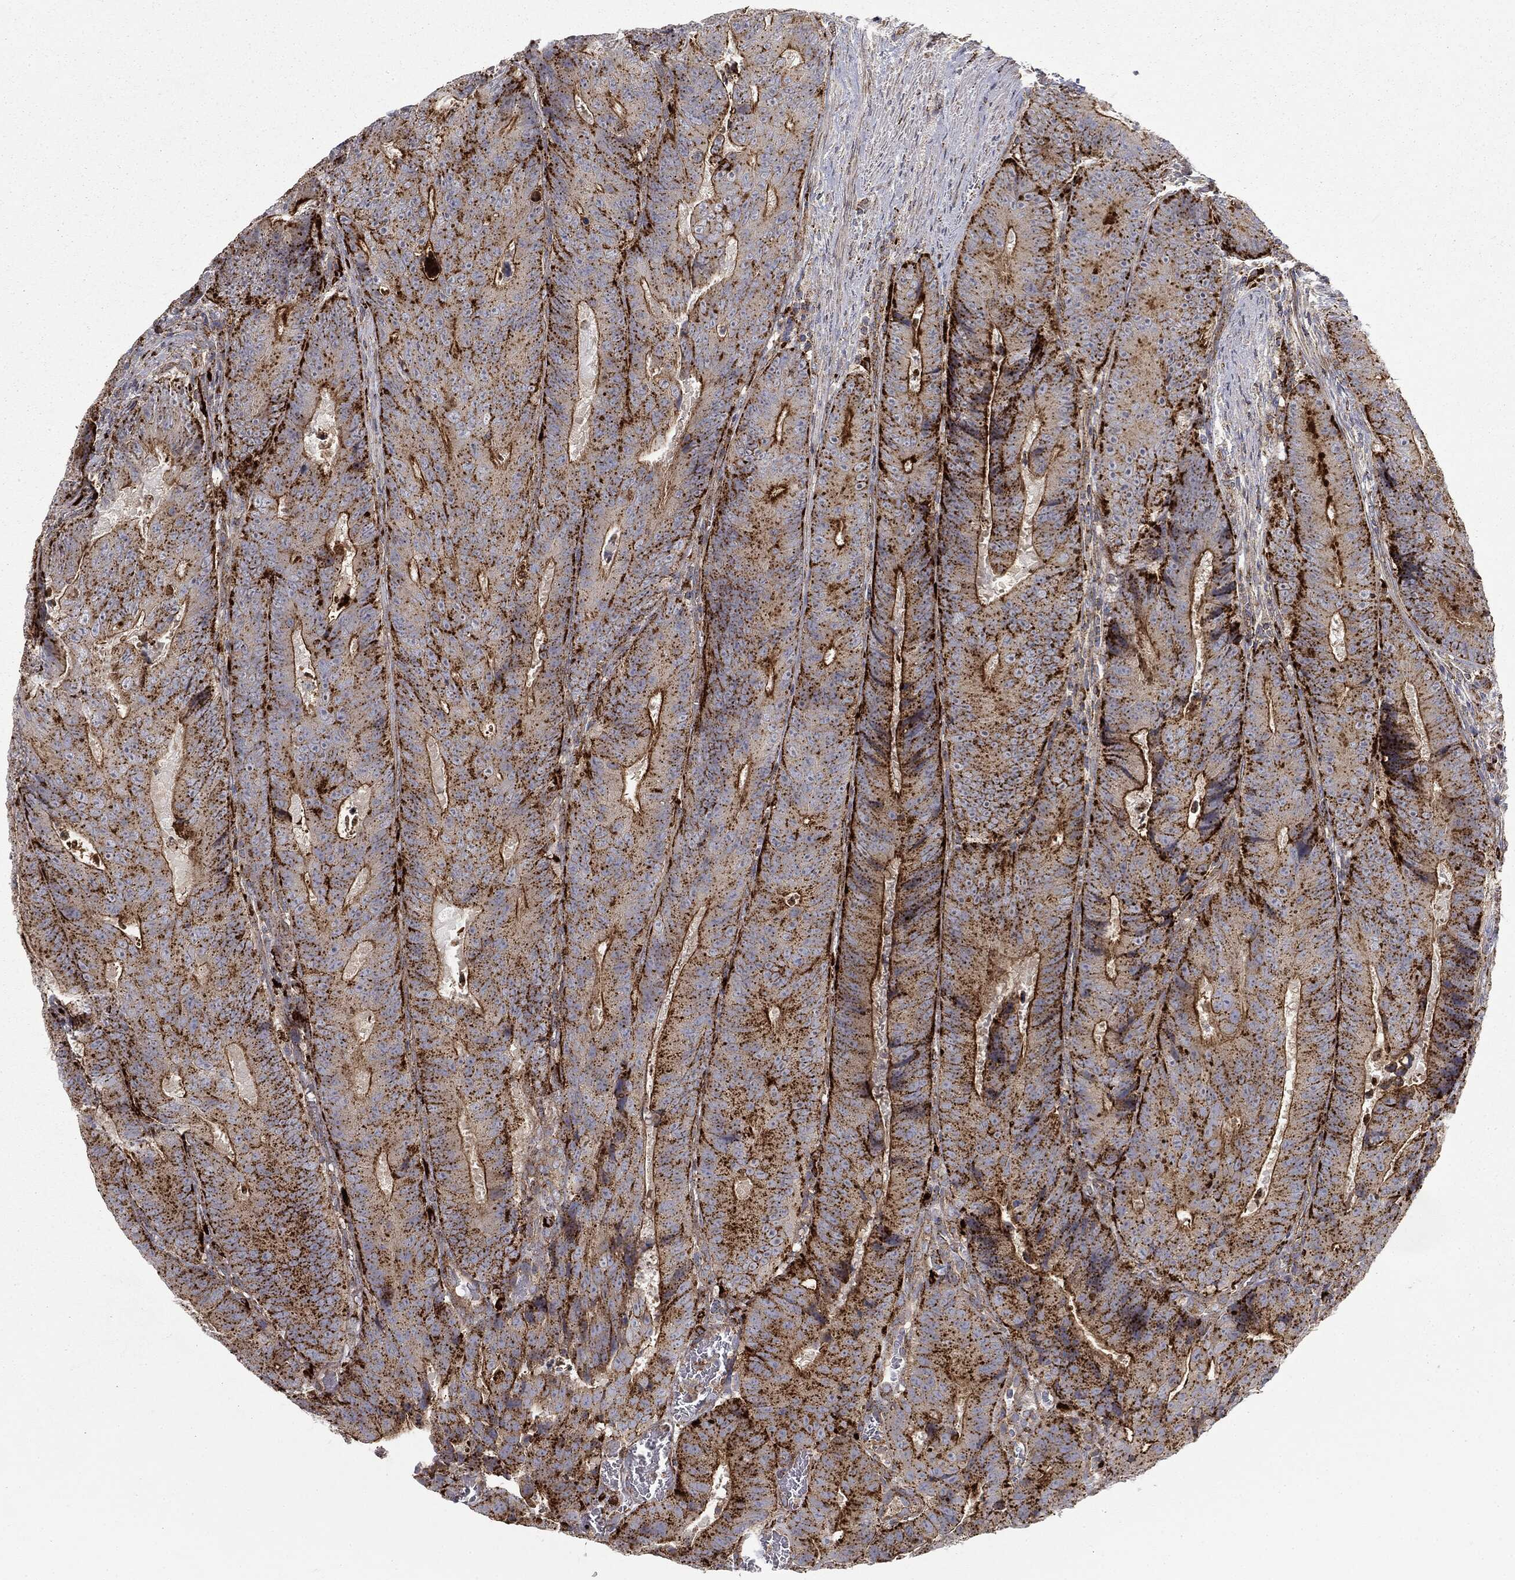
{"staining": {"intensity": "strong", "quantity": ">75%", "location": "cytoplasmic/membranous"}, "tissue": "colorectal cancer", "cell_type": "Tumor cells", "image_type": "cancer", "snomed": [{"axis": "morphology", "description": "Adenocarcinoma, NOS"}, {"axis": "topography", "description": "Colon"}], "caption": "An immunohistochemistry (IHC) photomicrograph of neoplastic tissue is shown. Protein staining in brown labels strong cytoplasmic/membranous positivity in colorectal cancer (adenocarcinoma) within tumor cells. (Stains: DAB (3,3'-diaminobenzidine) in brown, nuclei in blue, Microscopy: brightfield microscopy at high magnification).", "gene": "CTSA", "patient": {"sex": "female", "age": 48}}